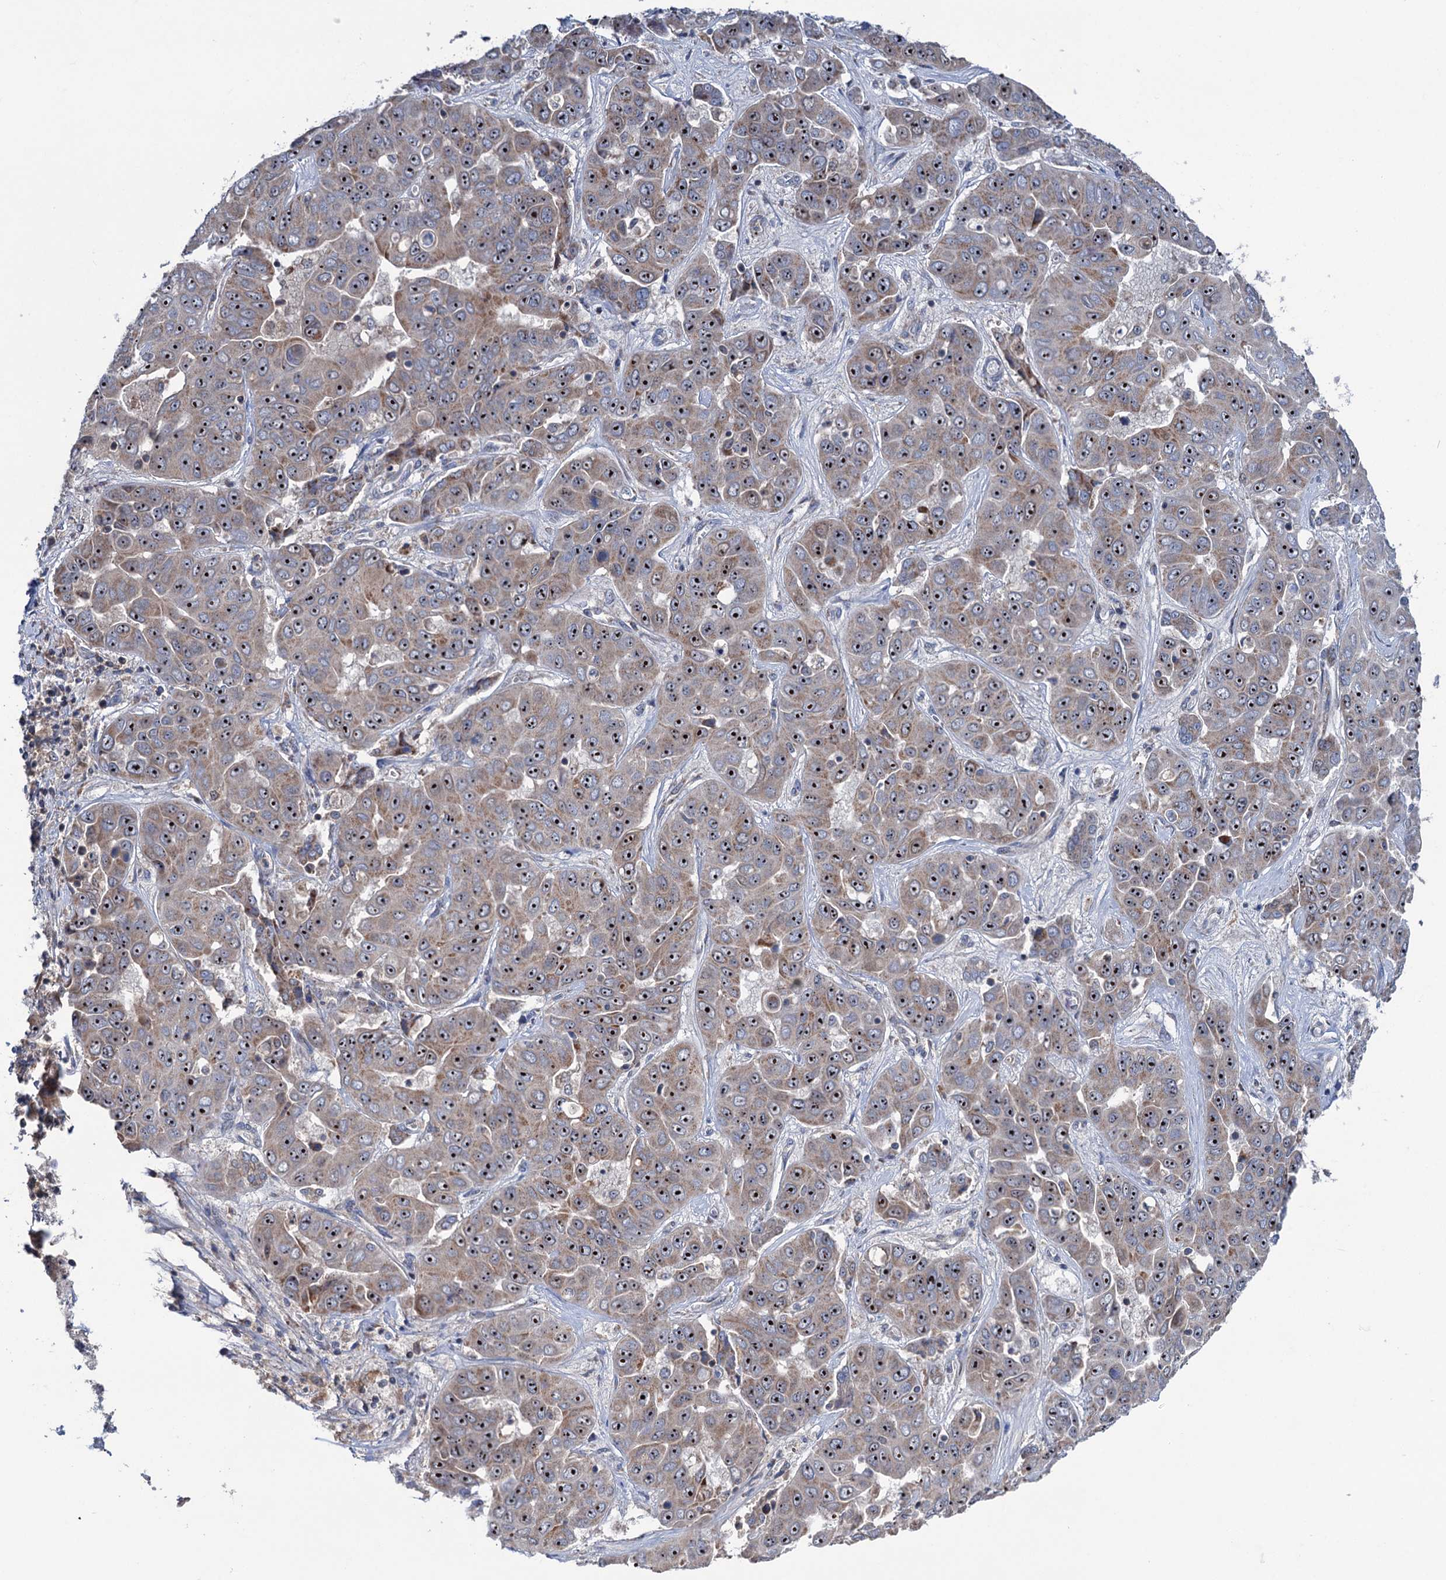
{"staining": {"intensity": "moderate", "quantity": ">75%", "location": "cytoplasmic/membranous,nuclear"}, "tissue": "liver cancer", "cell_type": "Tumor cells", "image_type": "cancer", "snomed": [{"axis": "morphology", "description": "Cholangiocarcinoma"}, {"axis": "topography", "description": "Liver"}], "caption": "Liver cholangiocarcinoma stained with DAB (3,3'-diaminobenzidine) IHC demonstrates medium levels of moderate cytoplasmic/membranous and nuclear expression in about >75% of tumor cells.", "gene": "HTR3B", "patient": {"sex": "female", "age": 52}}